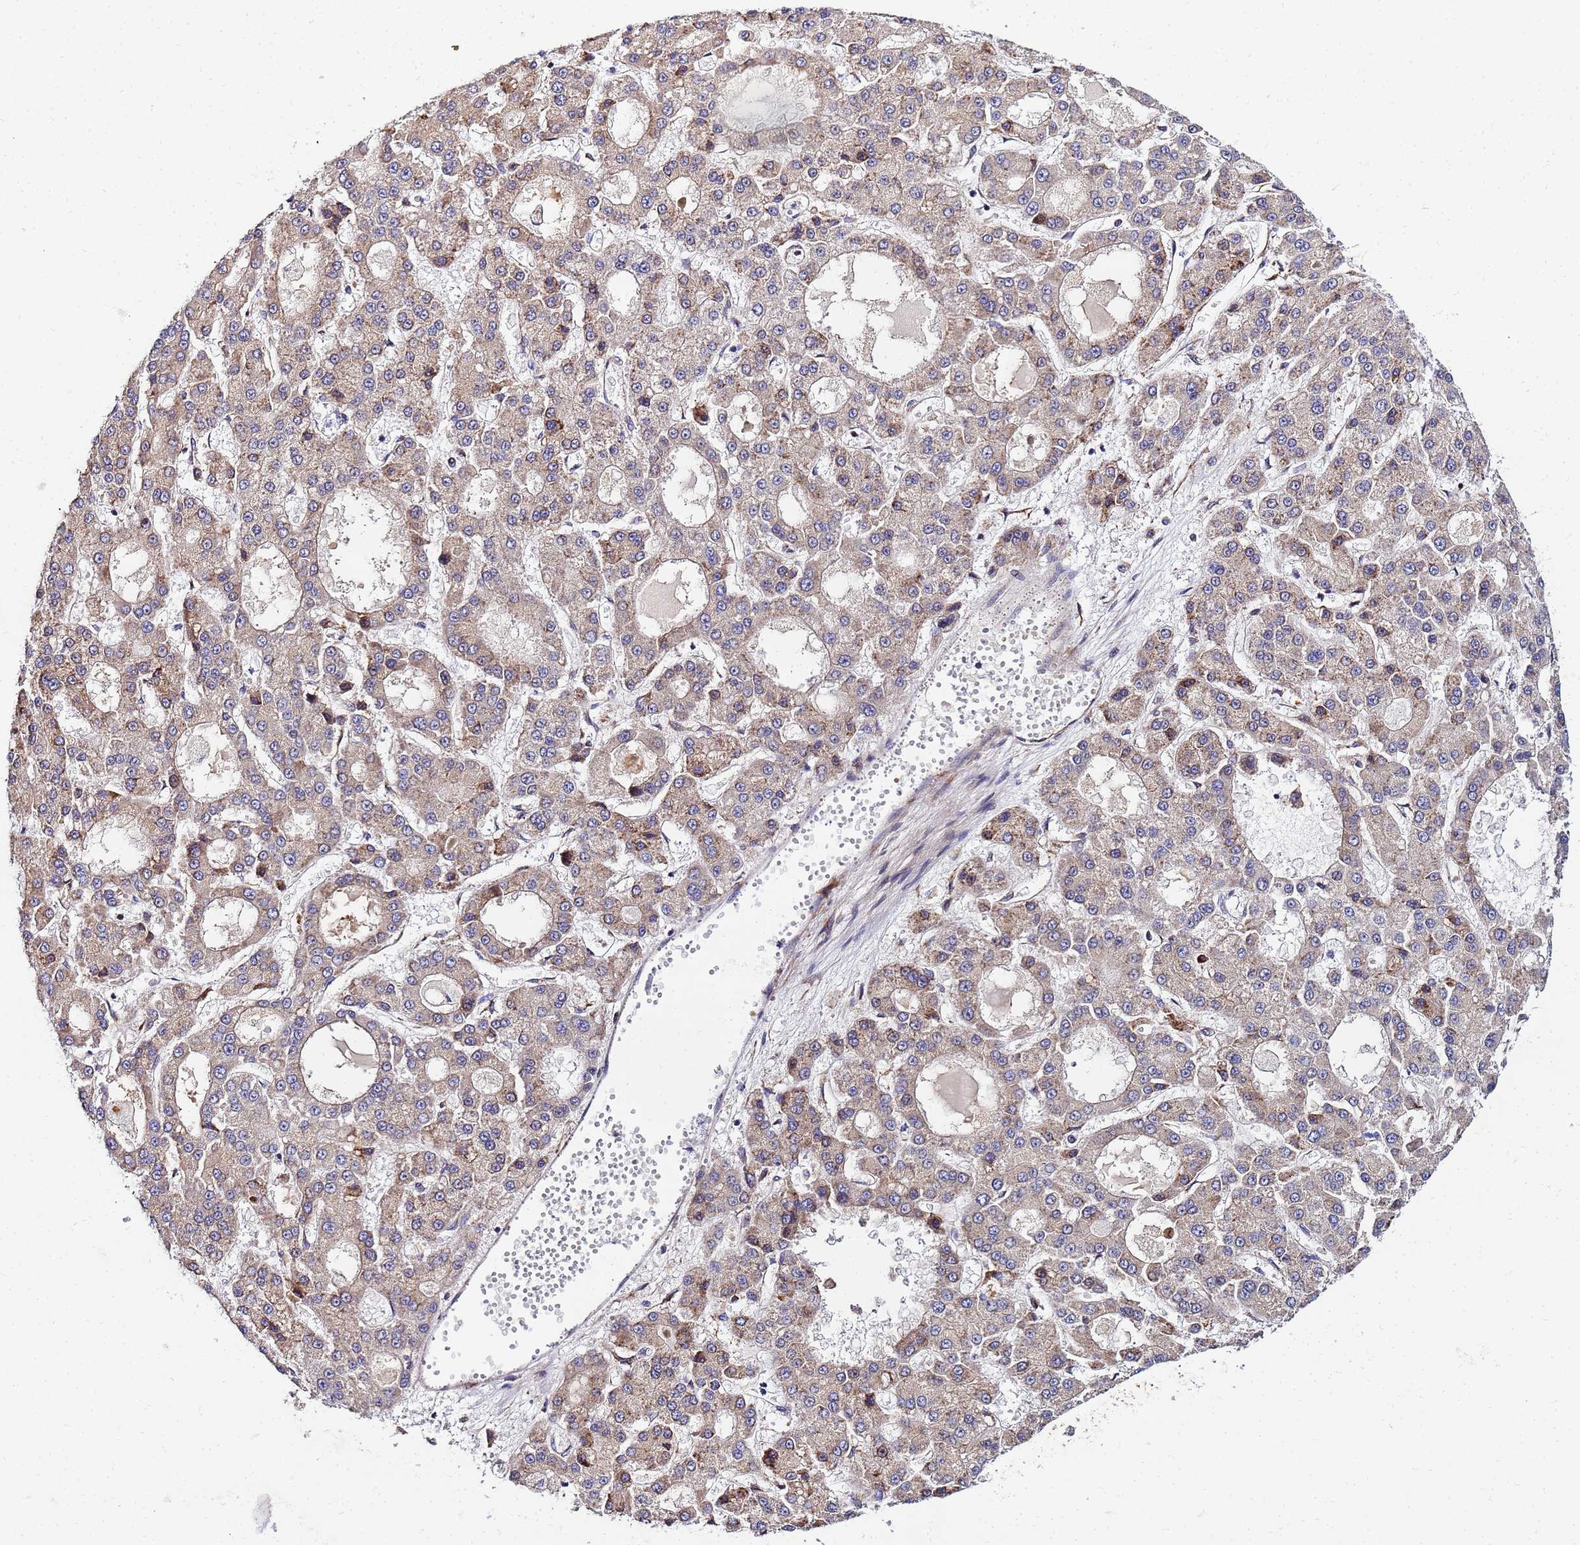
{"staining": {"intensity": "weak", "quantity": "25%-75%", "location": "cytoplasmic/membranous"}, "tissue": "liver cancer", "cell_type": "Tumor cells", "image_type": "cancer", "snomed": [{"axis": "morphology", "description": "Carcinoma, Hepatocellular, NOS"}, {"axis": "topography", "description": "Liver"}], "caption": "Protein analysis of liver hepatocellular carcinoma tissue reveals weak cytoplasmic/membranous positivity in approximately 25%-75% of tumor cells.", "gene": "POM121", "patient": {"sex": "male", "age": 70}}